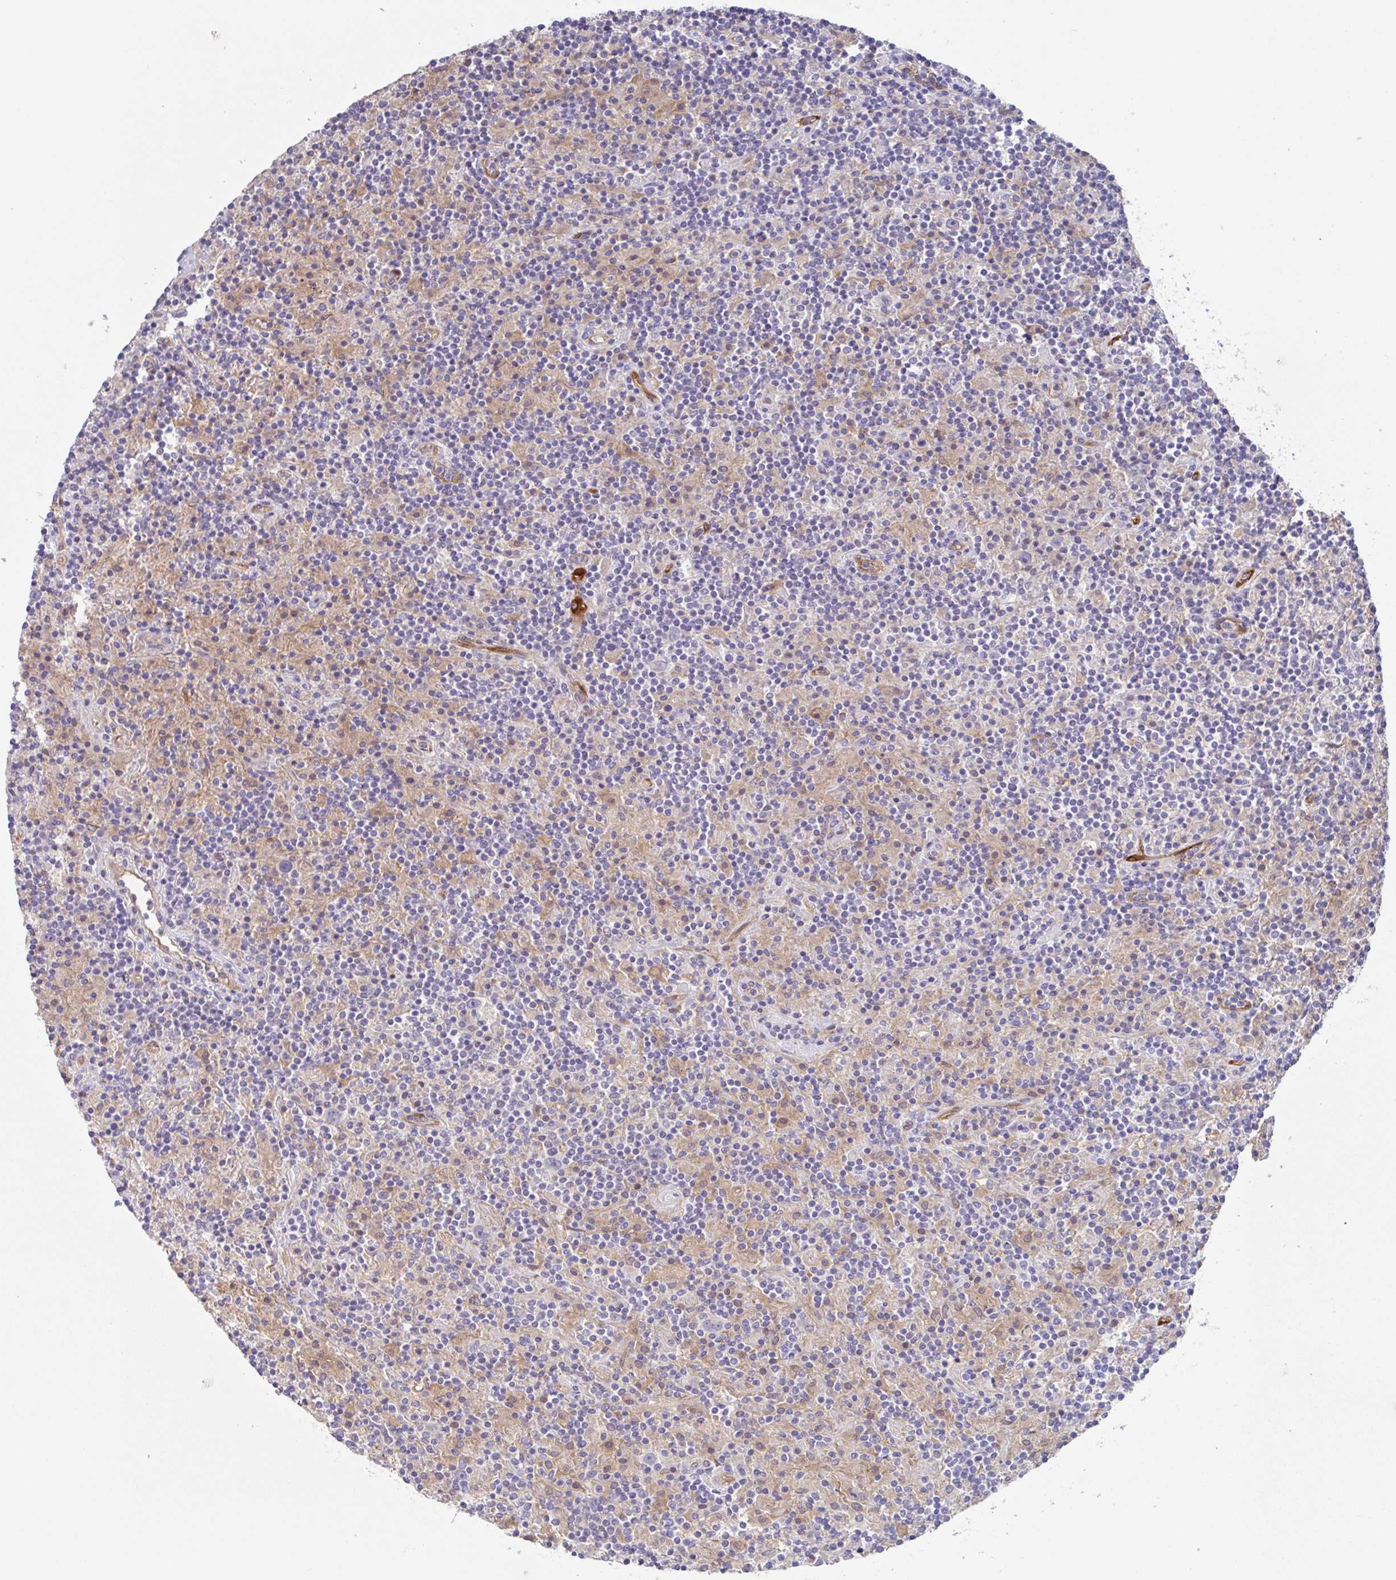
{"staining": {"intensity": "negative", "quantity": "none", "location": "none"}, "tissue": "lymphoma", "cell_type": "Tumor cells", "image_type": "cancer", "snomed": [{"axis": "morphology", "description": "Hodgkin's disease, NOS"}, {"axis": "topography", "description": "Lymph node"}], "caption": "Tumor cells are negative for protein expression in human Hodgkin's disease.", "gene": "EHD4", "patient": {"sex": "male", "age": 70}}